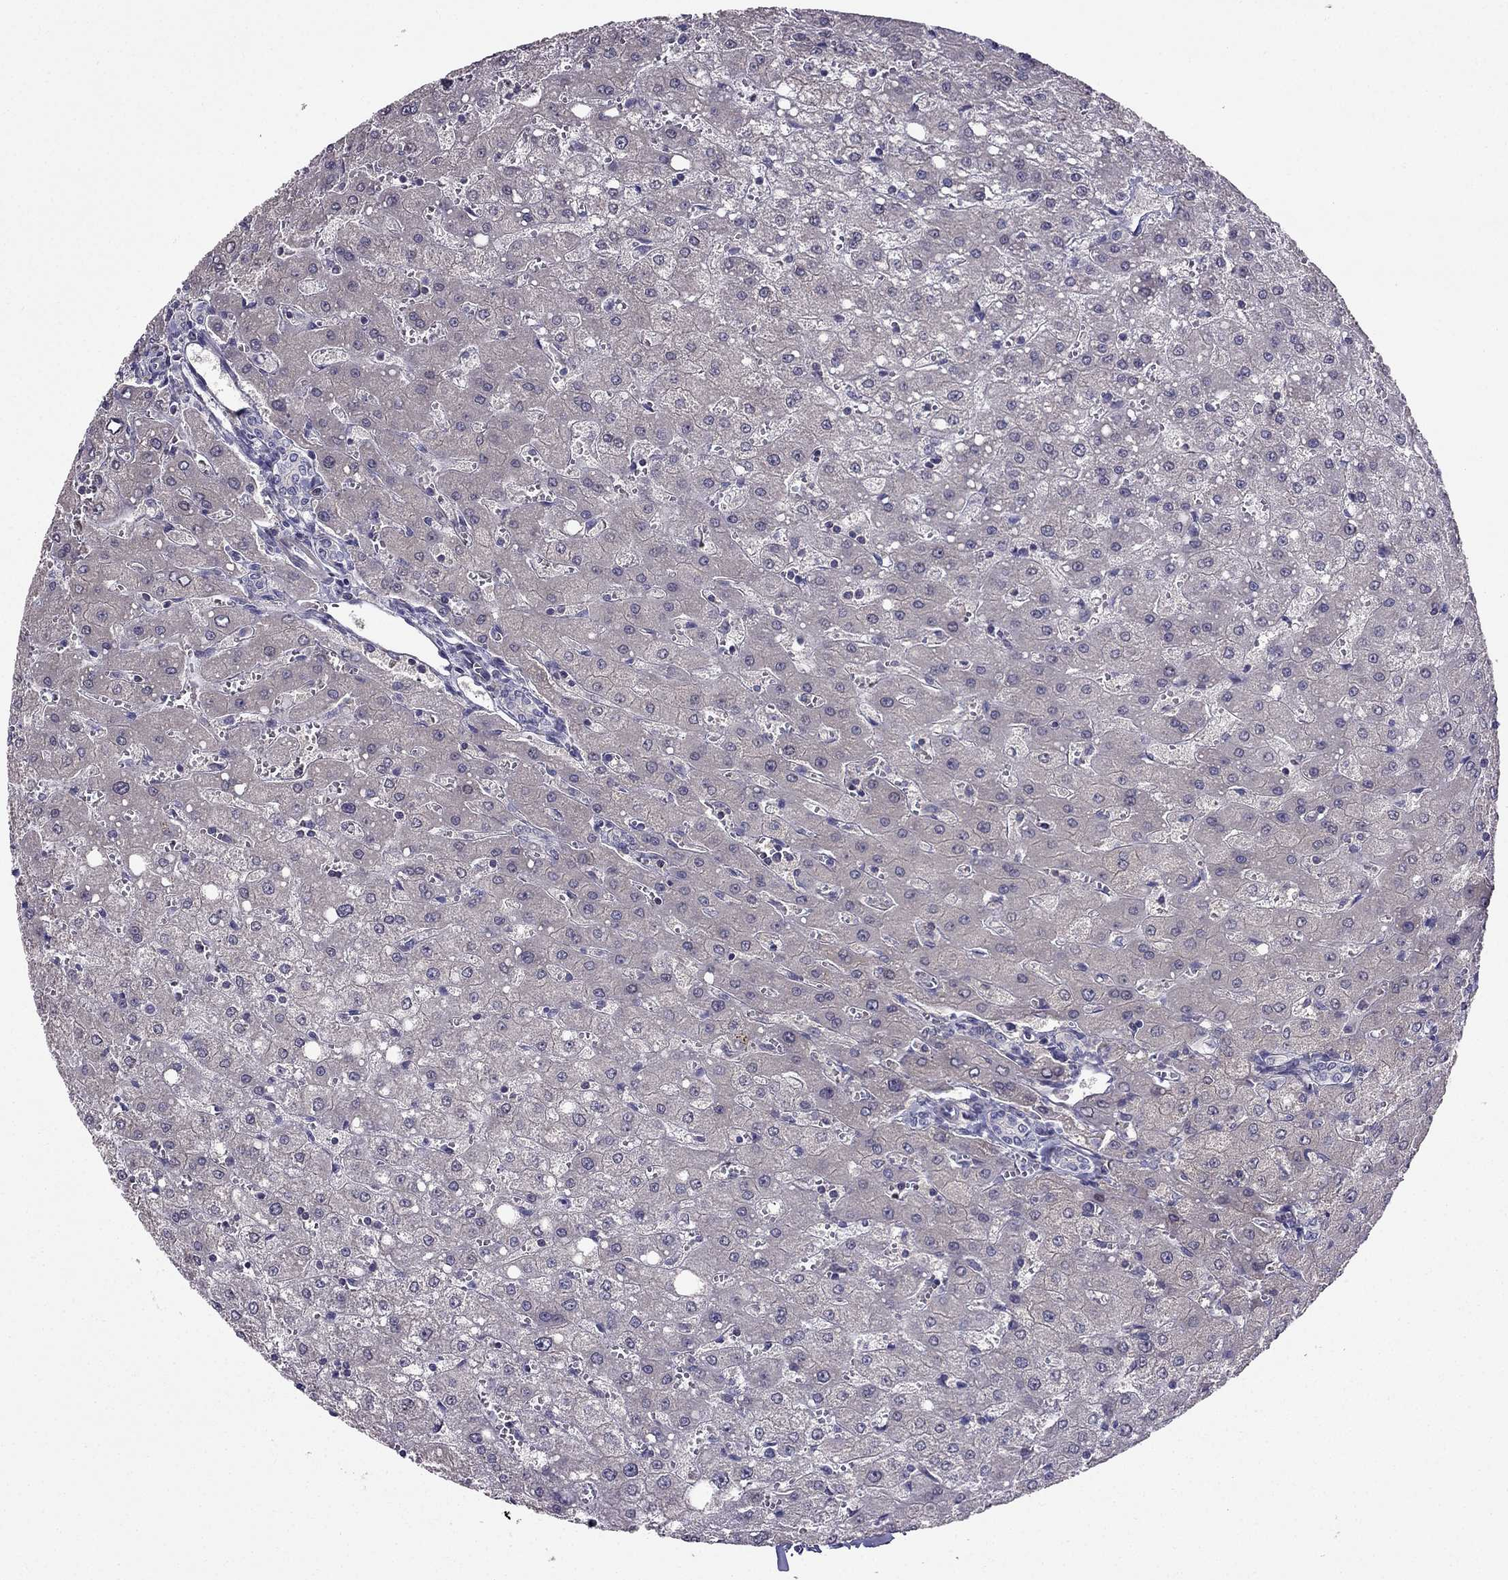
{"staining": {"intensity": "negative", "quantity": "none", "location": "none"}, "tissue": "liver", "cell_type": "Cholangiocytes", "image_type": "normal", "snomed": [{"axis": "morphology", "description": "Normal tissue, NOS"}, {"axis": "topography", "description": "Liver"}], "caption": "Immunohistochemistry of unremarkable liver exhibits no positivity in cholangiocytes.", "gene": "AS3MT", "patient": {"sex": "female", "age": 53}}